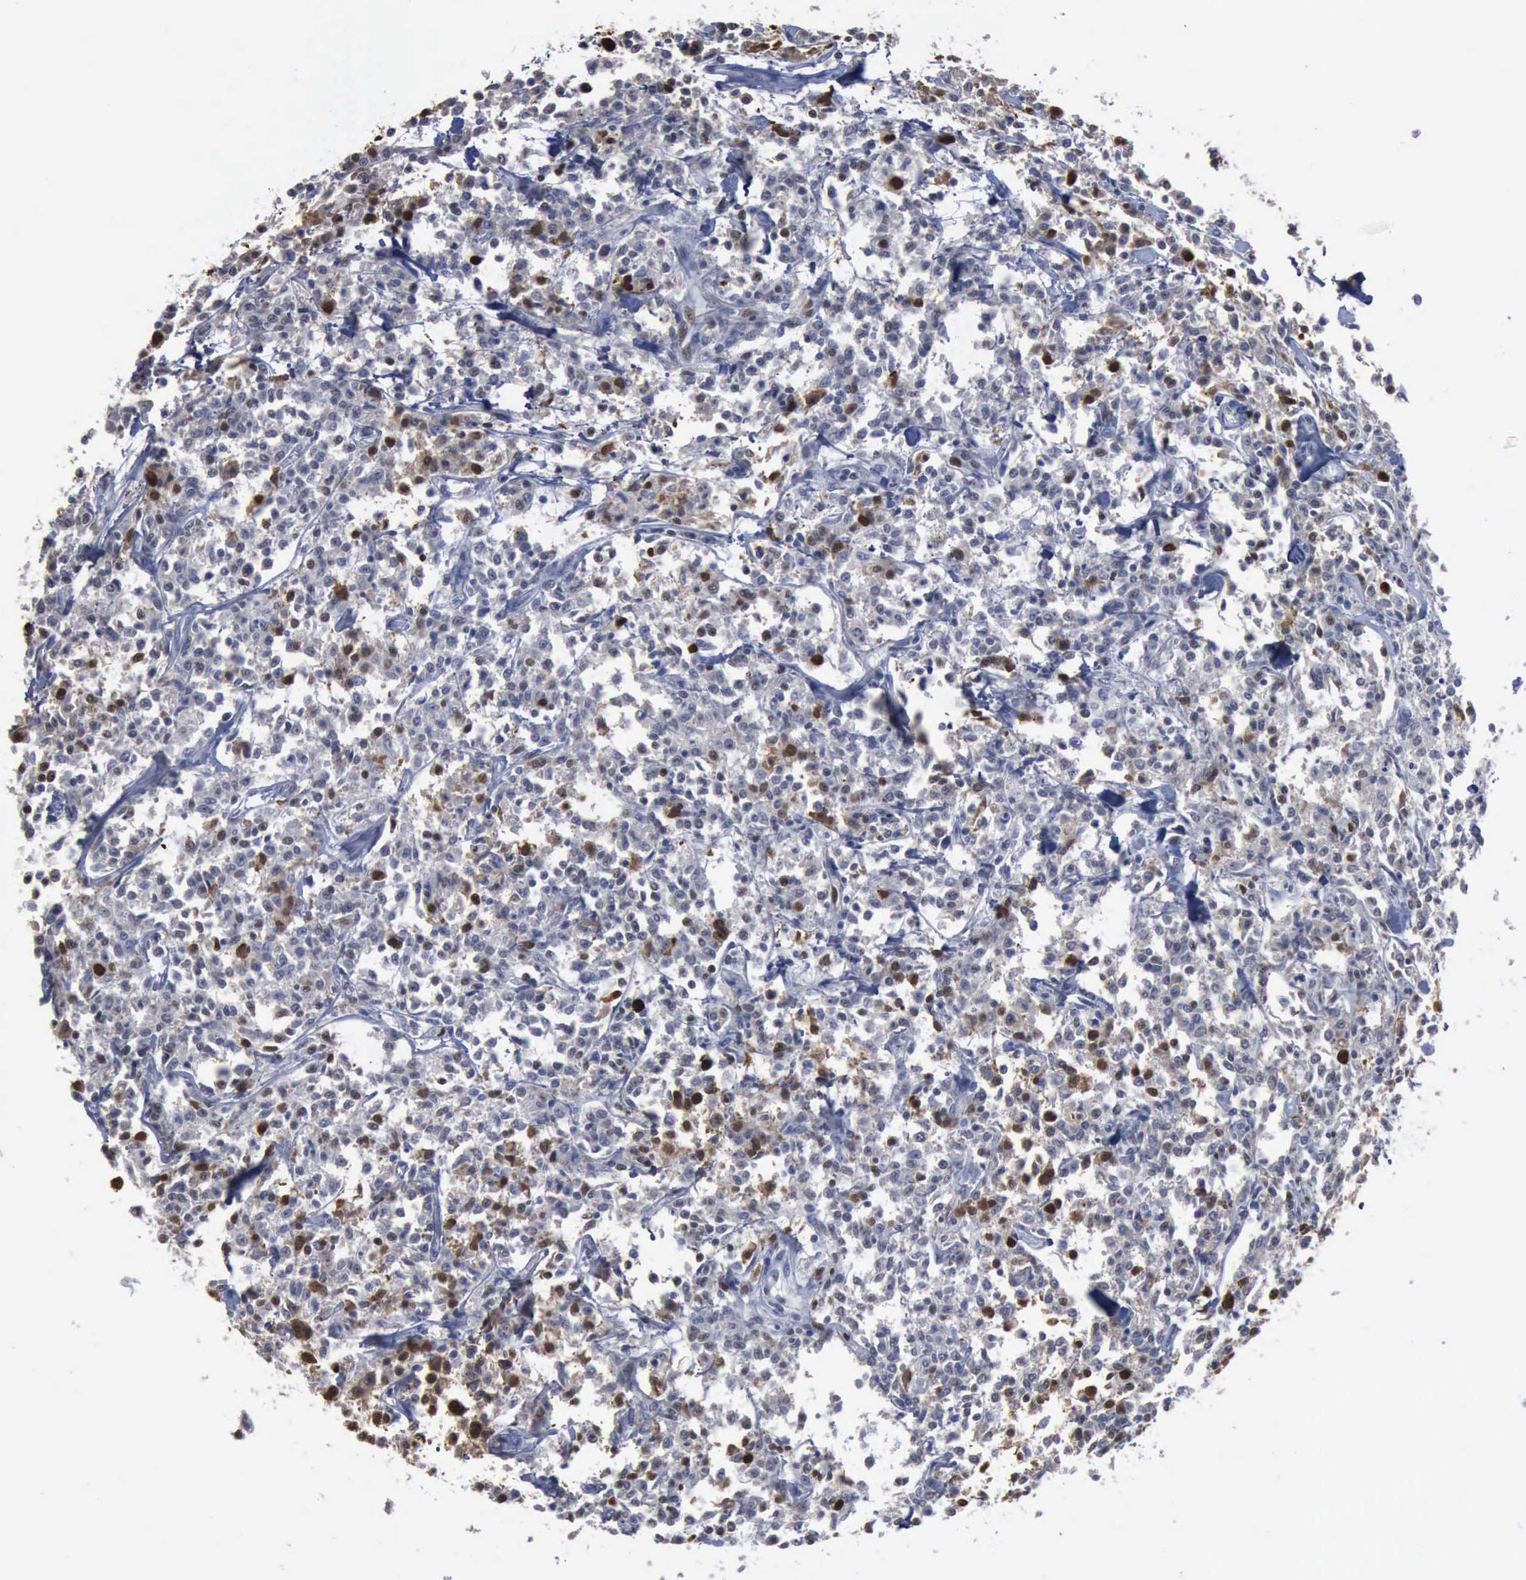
{"staining": {"intensity": "weak", "quantity": "<25%", "location": "nuclear"}, "tissue": "lymphoma", "cell_type": "Tumor cells", "image_type": "cancer", "snomed": [{"axis": "morphology", "description": "Malignant lymphoma, non-Hodgkin's type, Low grade"}, {"axis": "topography", "description": "Small intestine"}], "caption": "Tumor cells show no significant staining in malignant lymphoma, non-Hodgkin's type (low-grade).", "gene": "PCNA", "patient": {"sex": "female", "age": 59}}